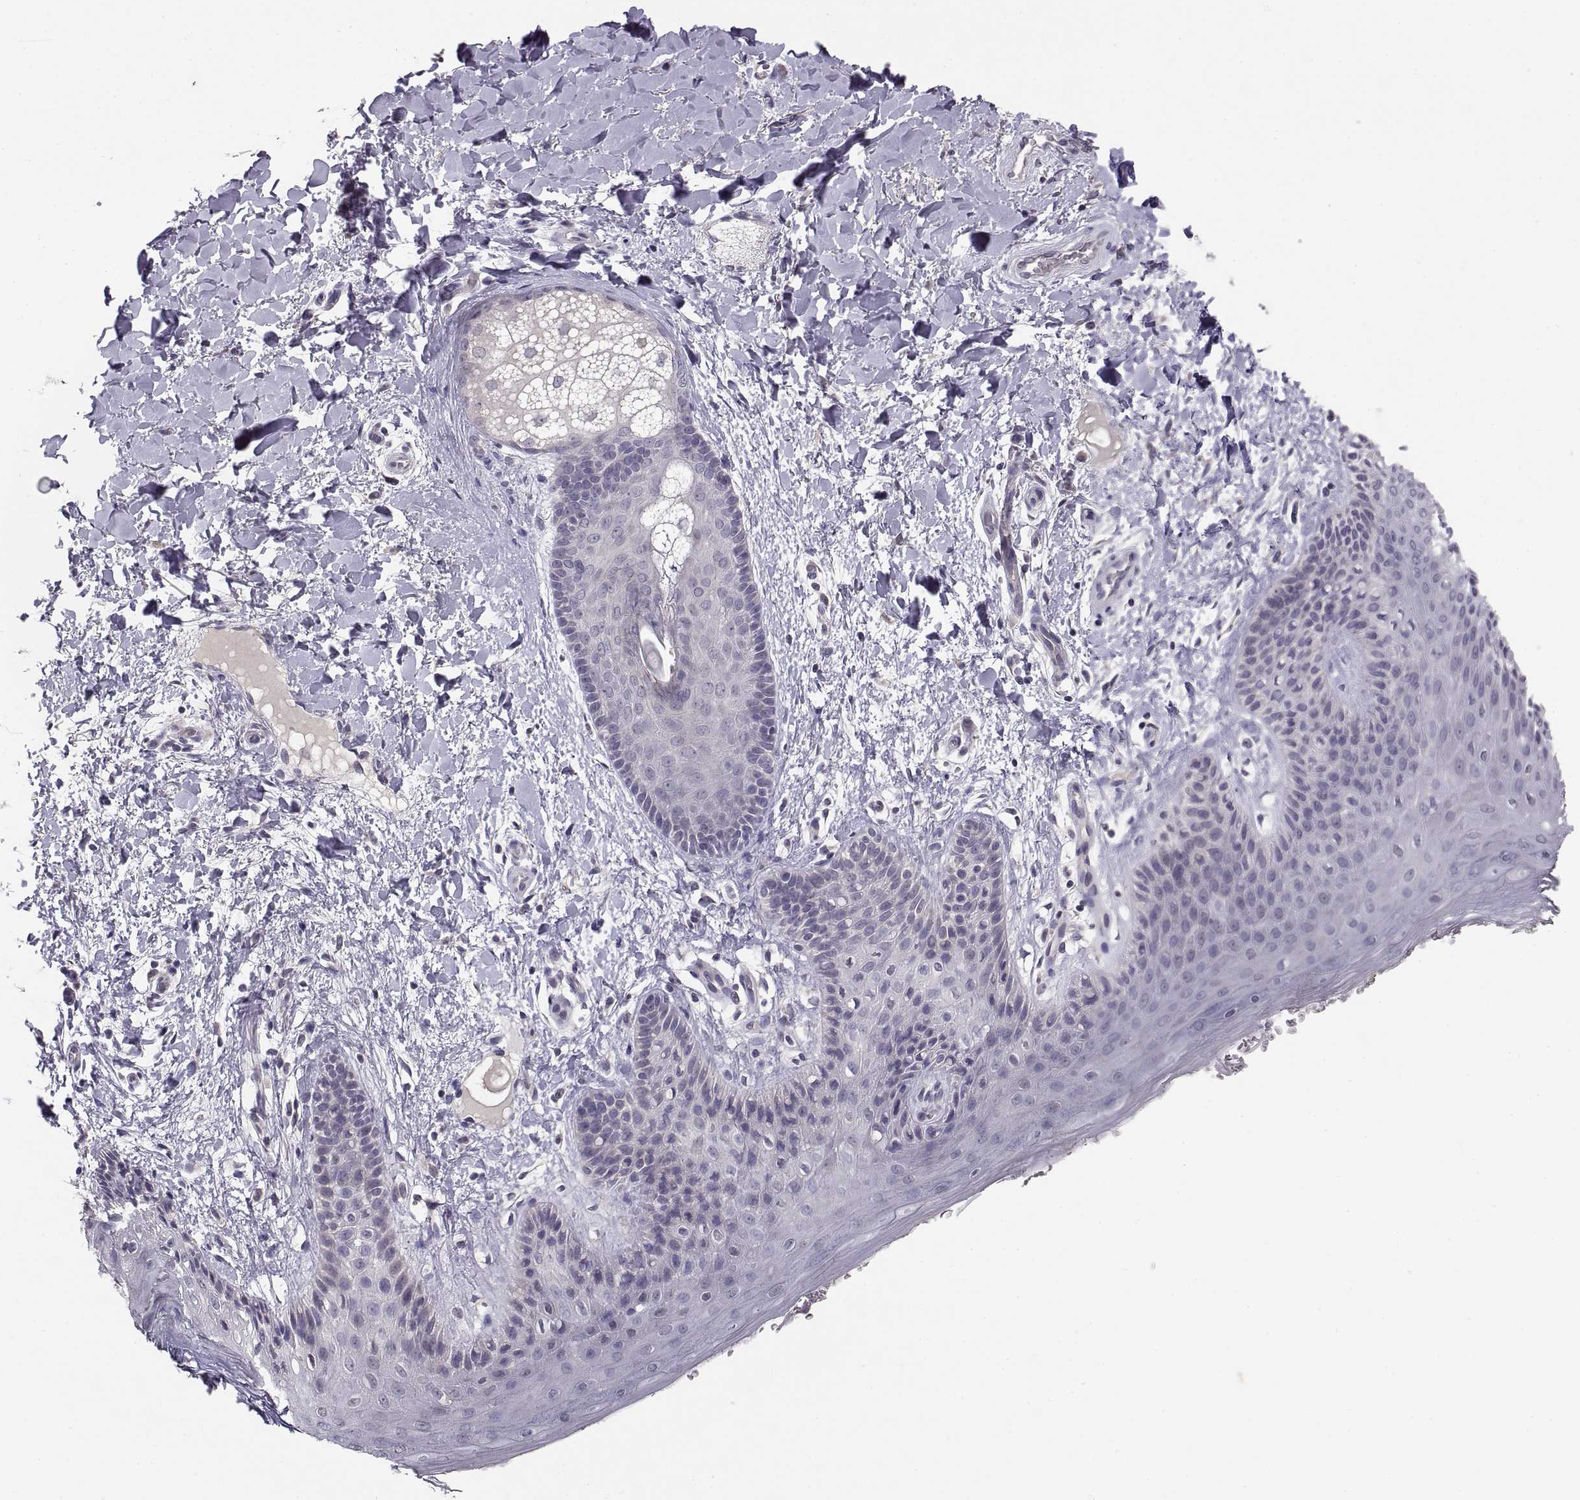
{"staining": {"intensity": "negative", "quantity": "none", "location": "none"}, "tissue": "skin", "cell_type": "Epidermal cells", "image_type": "normal", "snomed": [{"axis": "morphology", "description": "Normal tissue, NOS"}, {"axis": "topography", "description": "Anal"}], "caption": "Immunohistochemistry (IHC) photomicrograph of benign skin stained for a protein (brown), which displays no positivity in epidermal cells.", "gene": "PAX2", "patient": {"sex": "male", "age": 36}}